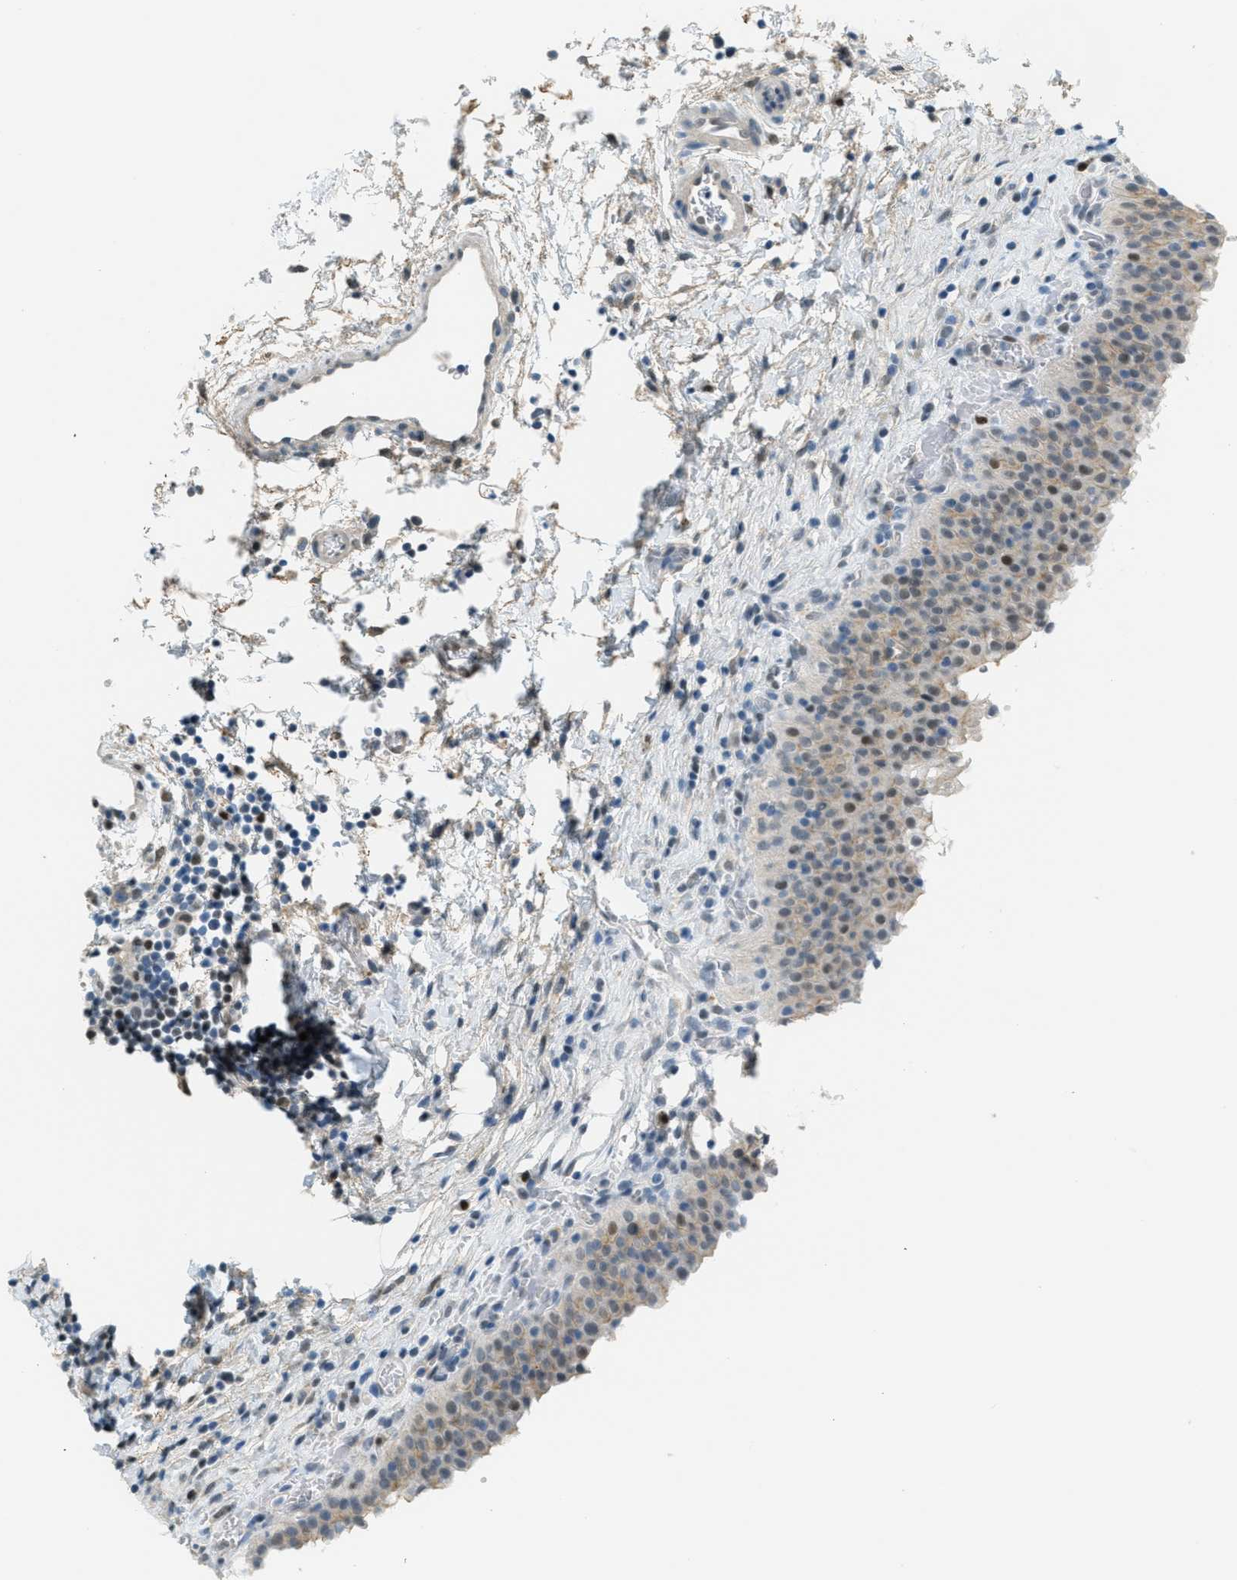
{"staining": {"intensity": "weak", "quantity": "25%-75%", "location": "cytoplasmic/membranous"}, "tissue": "urinary bladder", "cell_type": "Urothelial cells", "image_type": "normal", "snomed": [{"axis": "morphology", "description": "Normal tissue, NOS"}, {"axis": "topography", "description": "Urinary bladder"}], "caption": "Urinary bladder stained with DAB (3,3'-diaminobenzidine) IHC shows low levels of weak cytoplasmic/membranous staining in about 25%-75% of urothelial cells.", "gene": "TCF3", "patient": {"sex": "male", "age": 51}}